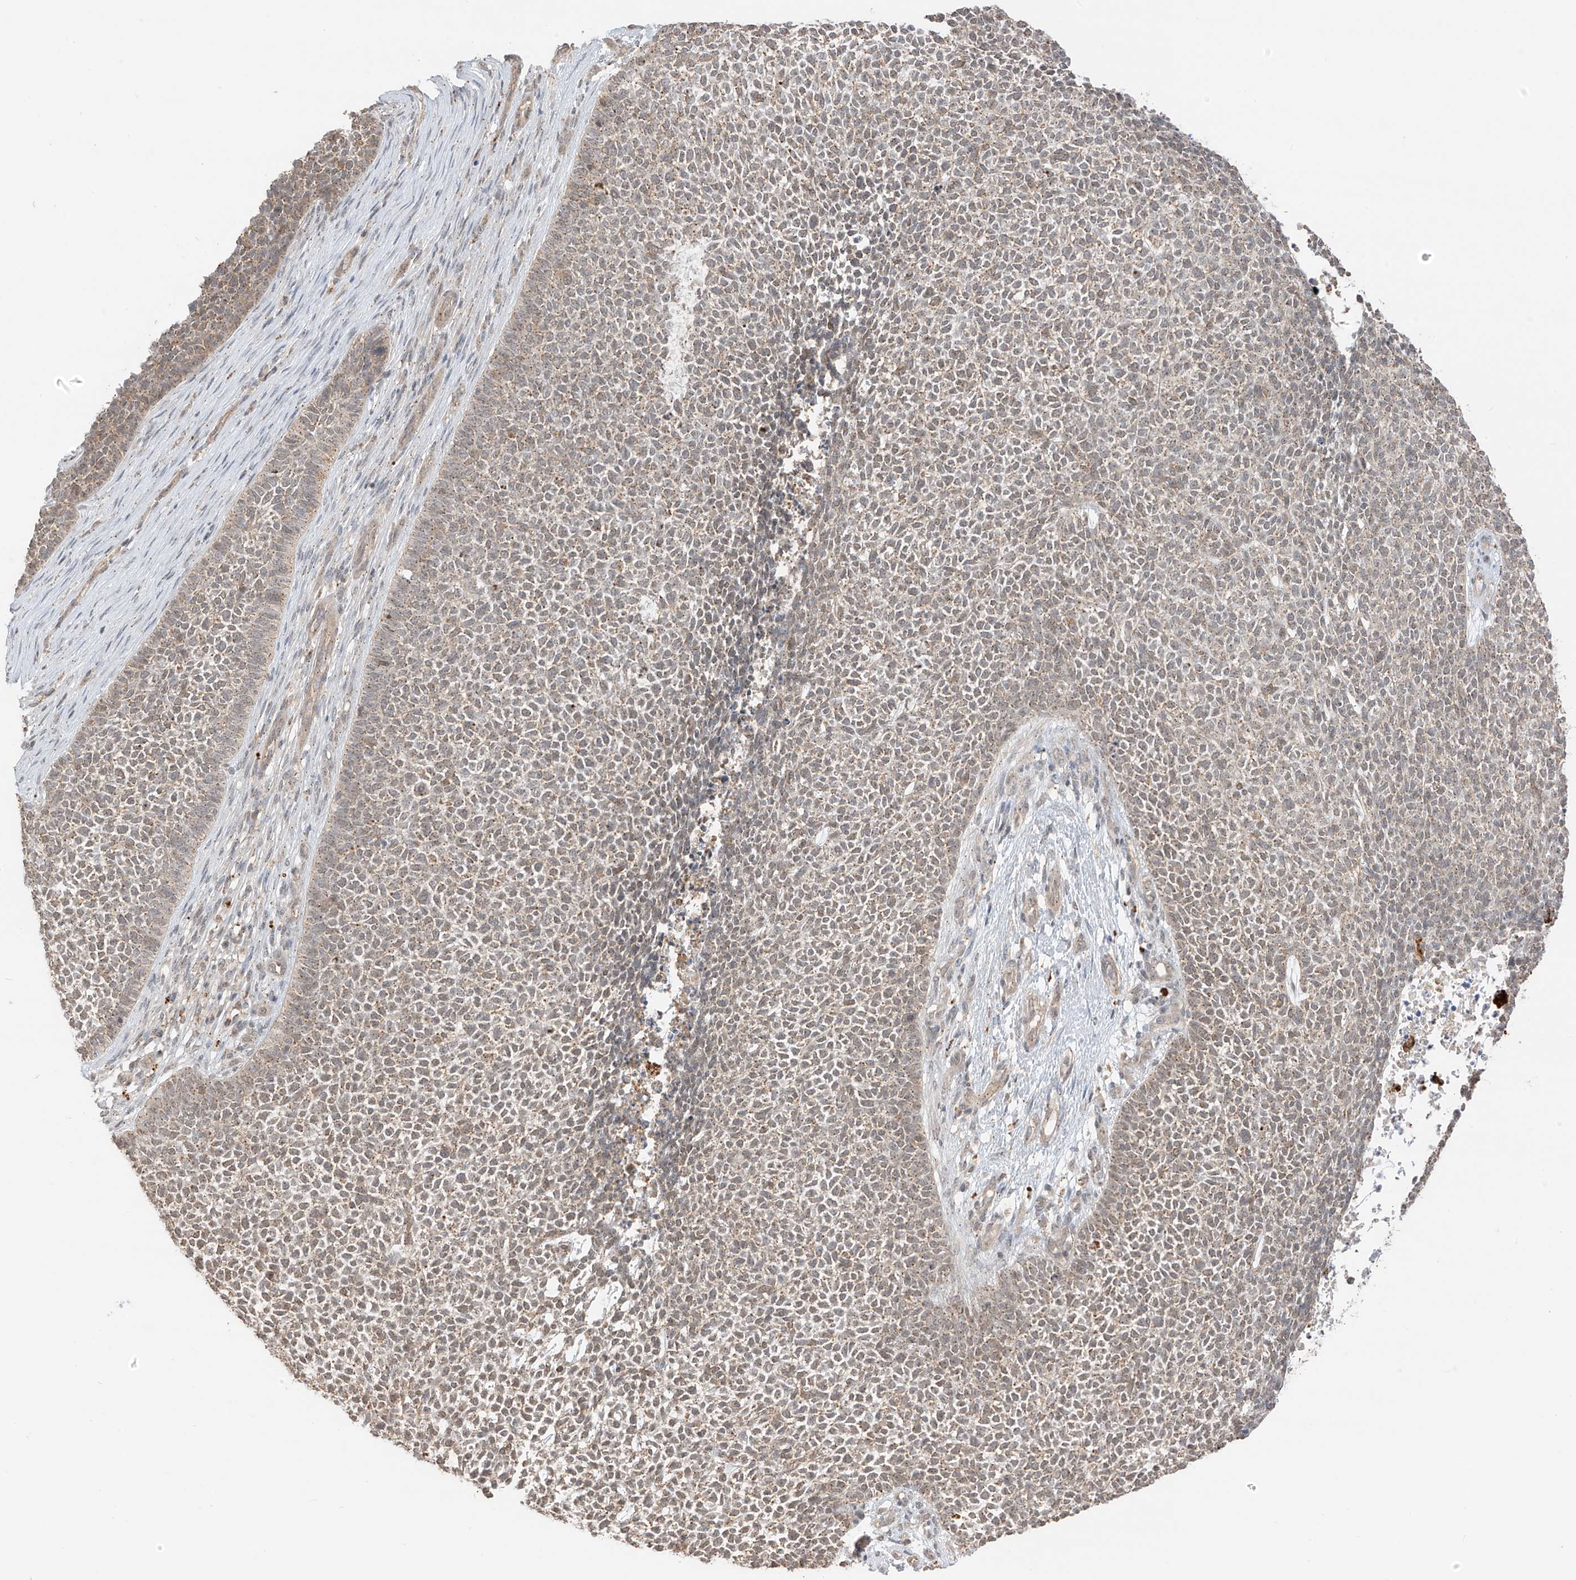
{"staining": {"intensity": "weak", "quantity": "25%-75%", "location": "cytoplasmic/membranous,nuclear"}, "tissue": "skin cancer", "cell_type": "Tumor cells", "image_type": "cancer", "snomed": [{"axis": "morphology", "description": "Basal cell carcinoma"}, {"axis": "topography", "description": "Skin"}], "caption": "Immunohistochemical staining of human skin basal cell carcinoma exhibits weak cytoplasmic/membranous and nuclear protein expression in approximately 25%-75% of tumor cells.", "gene": "N4BP3", "patient": {"sex": "female", "age": 84}}